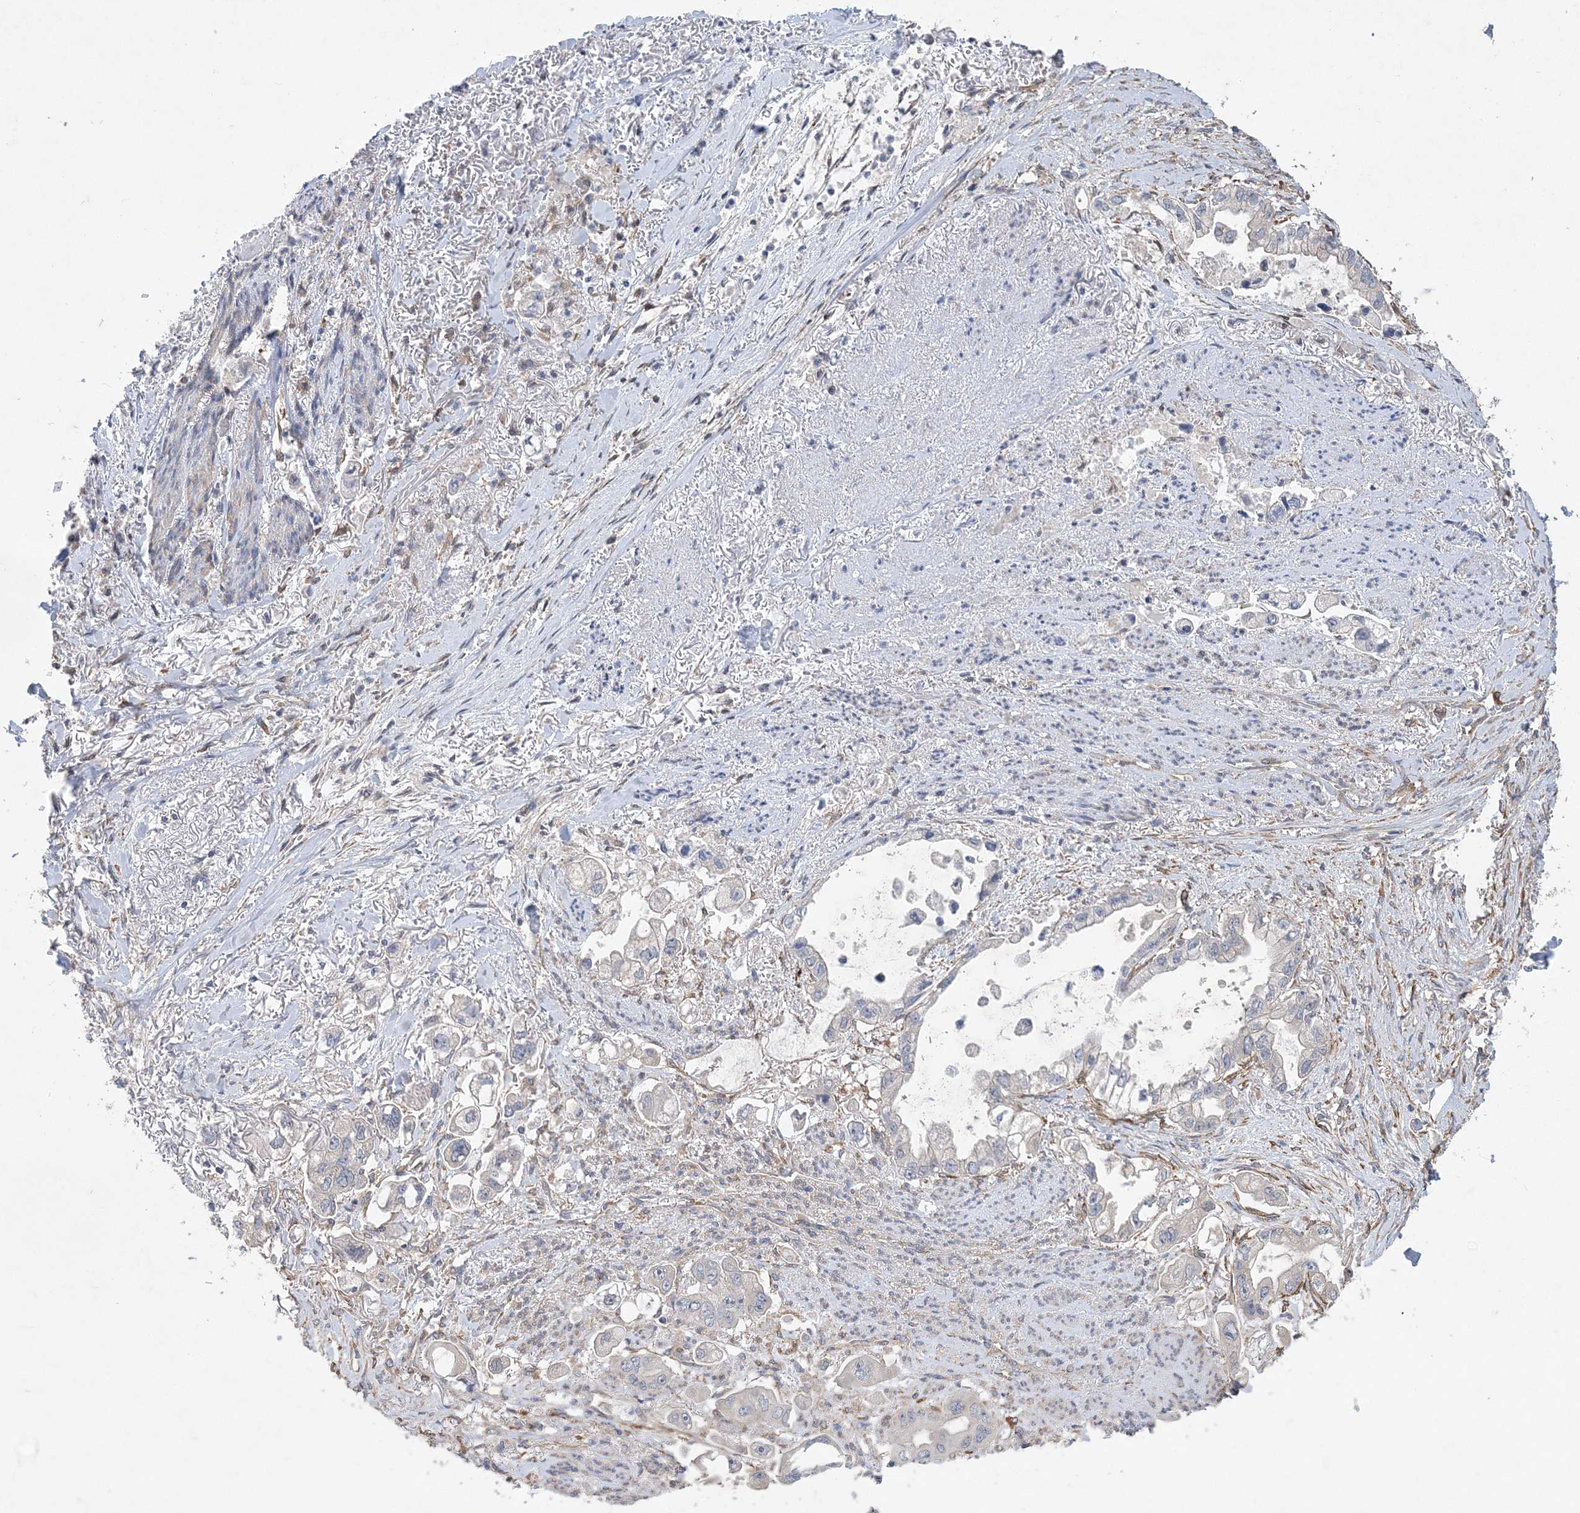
{"staining": {"intensity": "negative", "quantity": "none", "location": "none"}, "tissue": "stomach cancer", "cell_type": "Tumor cells", "image_type": "cancer", "snomed": [{"axis": "morphology", "description": "Adenocarcinoma, NOS"}, {"axis": "topography", "description": "Stomach"}], "caption": "Adenocarcinoma (stomach) was stained to show a protein in brown. There is no significant positivity in tumor cells. (DAB immunohistochemistry (IHC), high magnification).", "gene": "MAP4K5", "patient": {"sex": "male", "age": 62}}